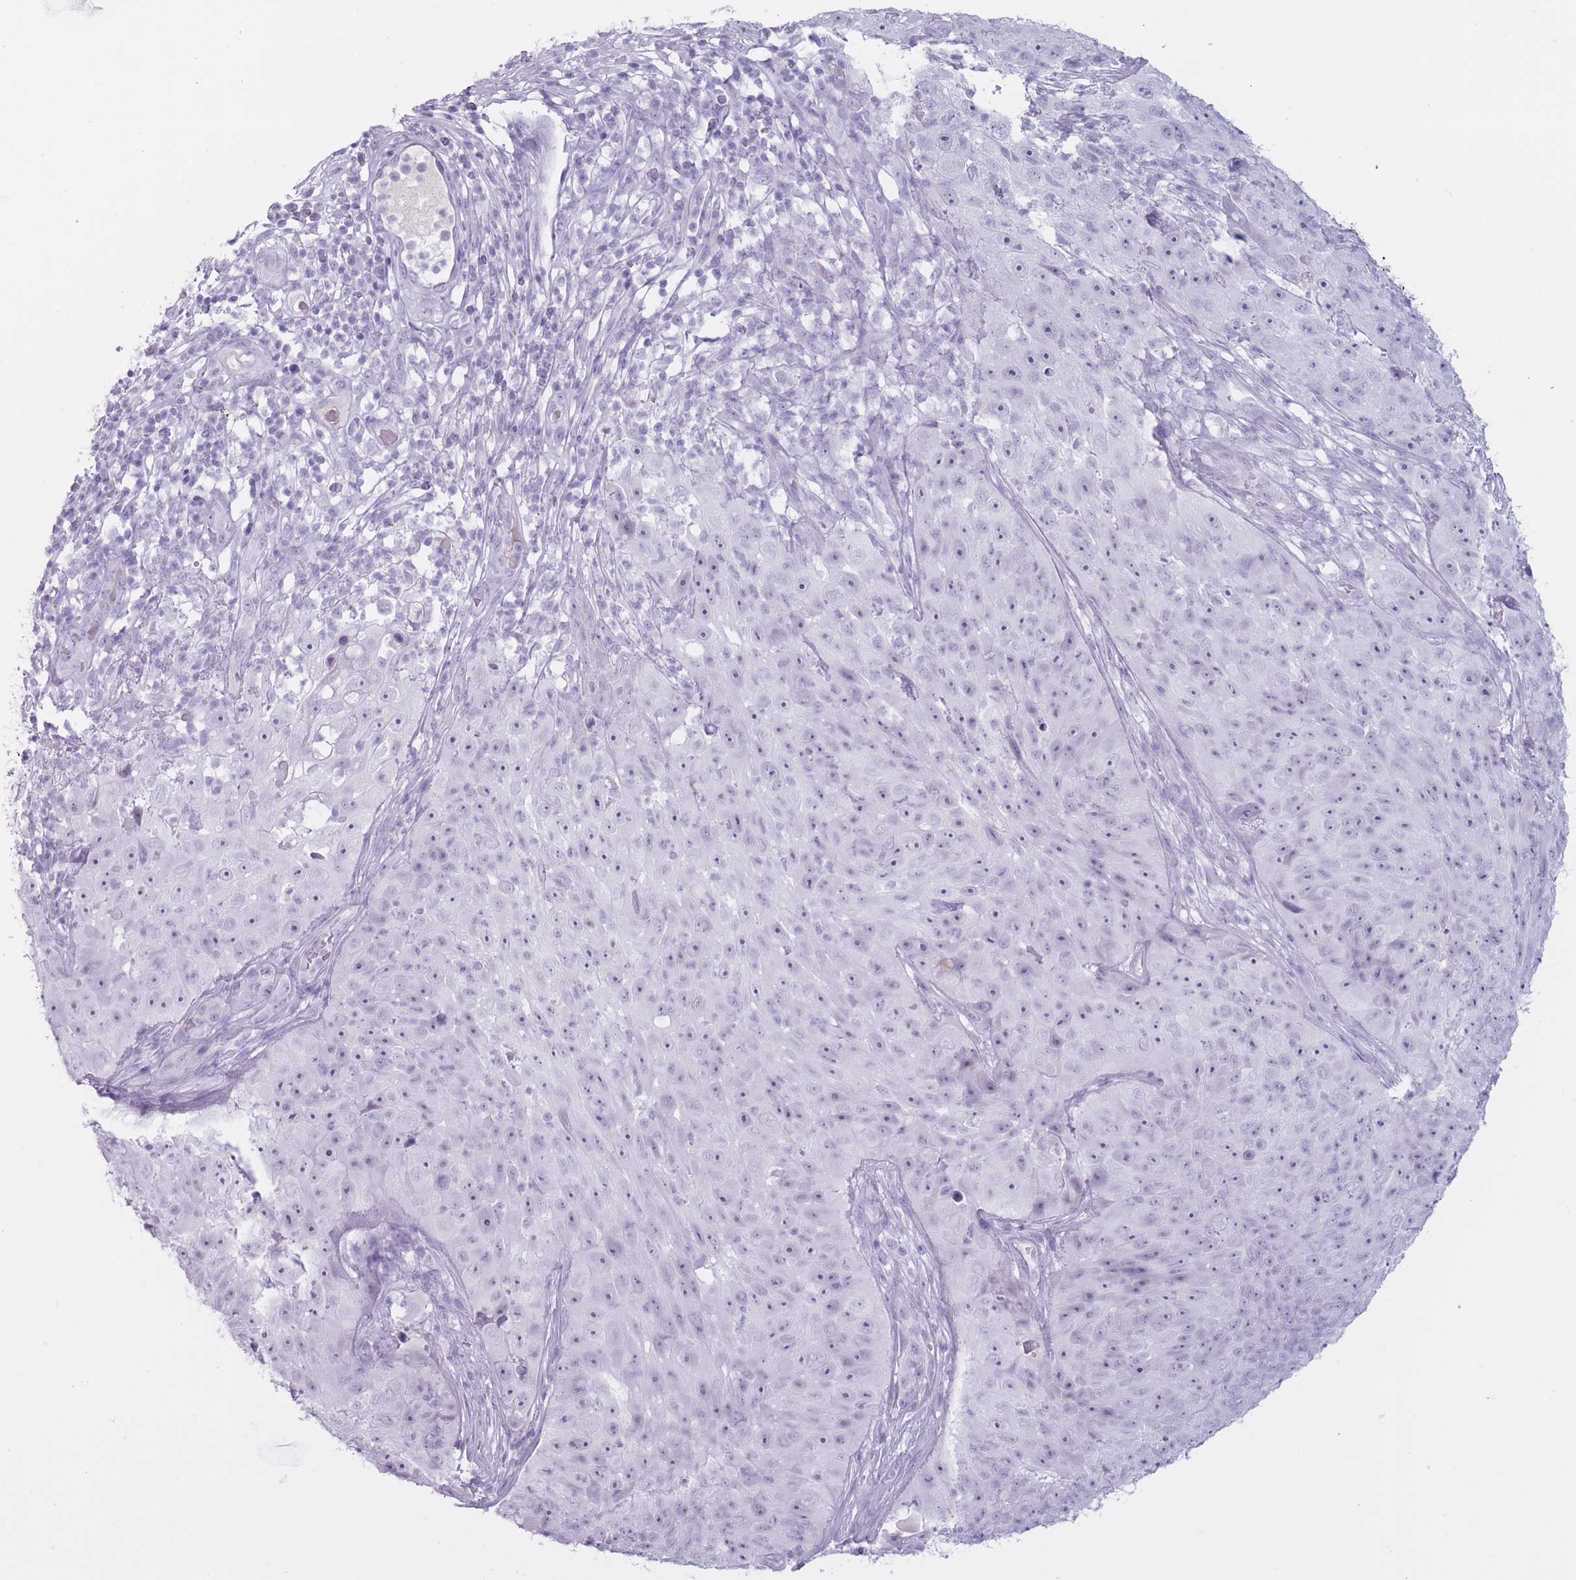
{"staining": {"intensity": "negative", "quantity": "none", "location": "none"}, "tissue": "skin cancer", "cell_type": "Tumor cells", "image_type": "cancer", "snomed": [{"axis": "morphology", "description": "Squamous cell carcinoma, NOS"}, {"axis": "topography", "description": "Skin"}], "caption": "Skin cancer (squamous cell carcinoma) was stained to show a protein in brown. There is no significant positivity in tumor cells.", "gene": "PNMA3", "patient": {"sex": "female", "age": 87}}